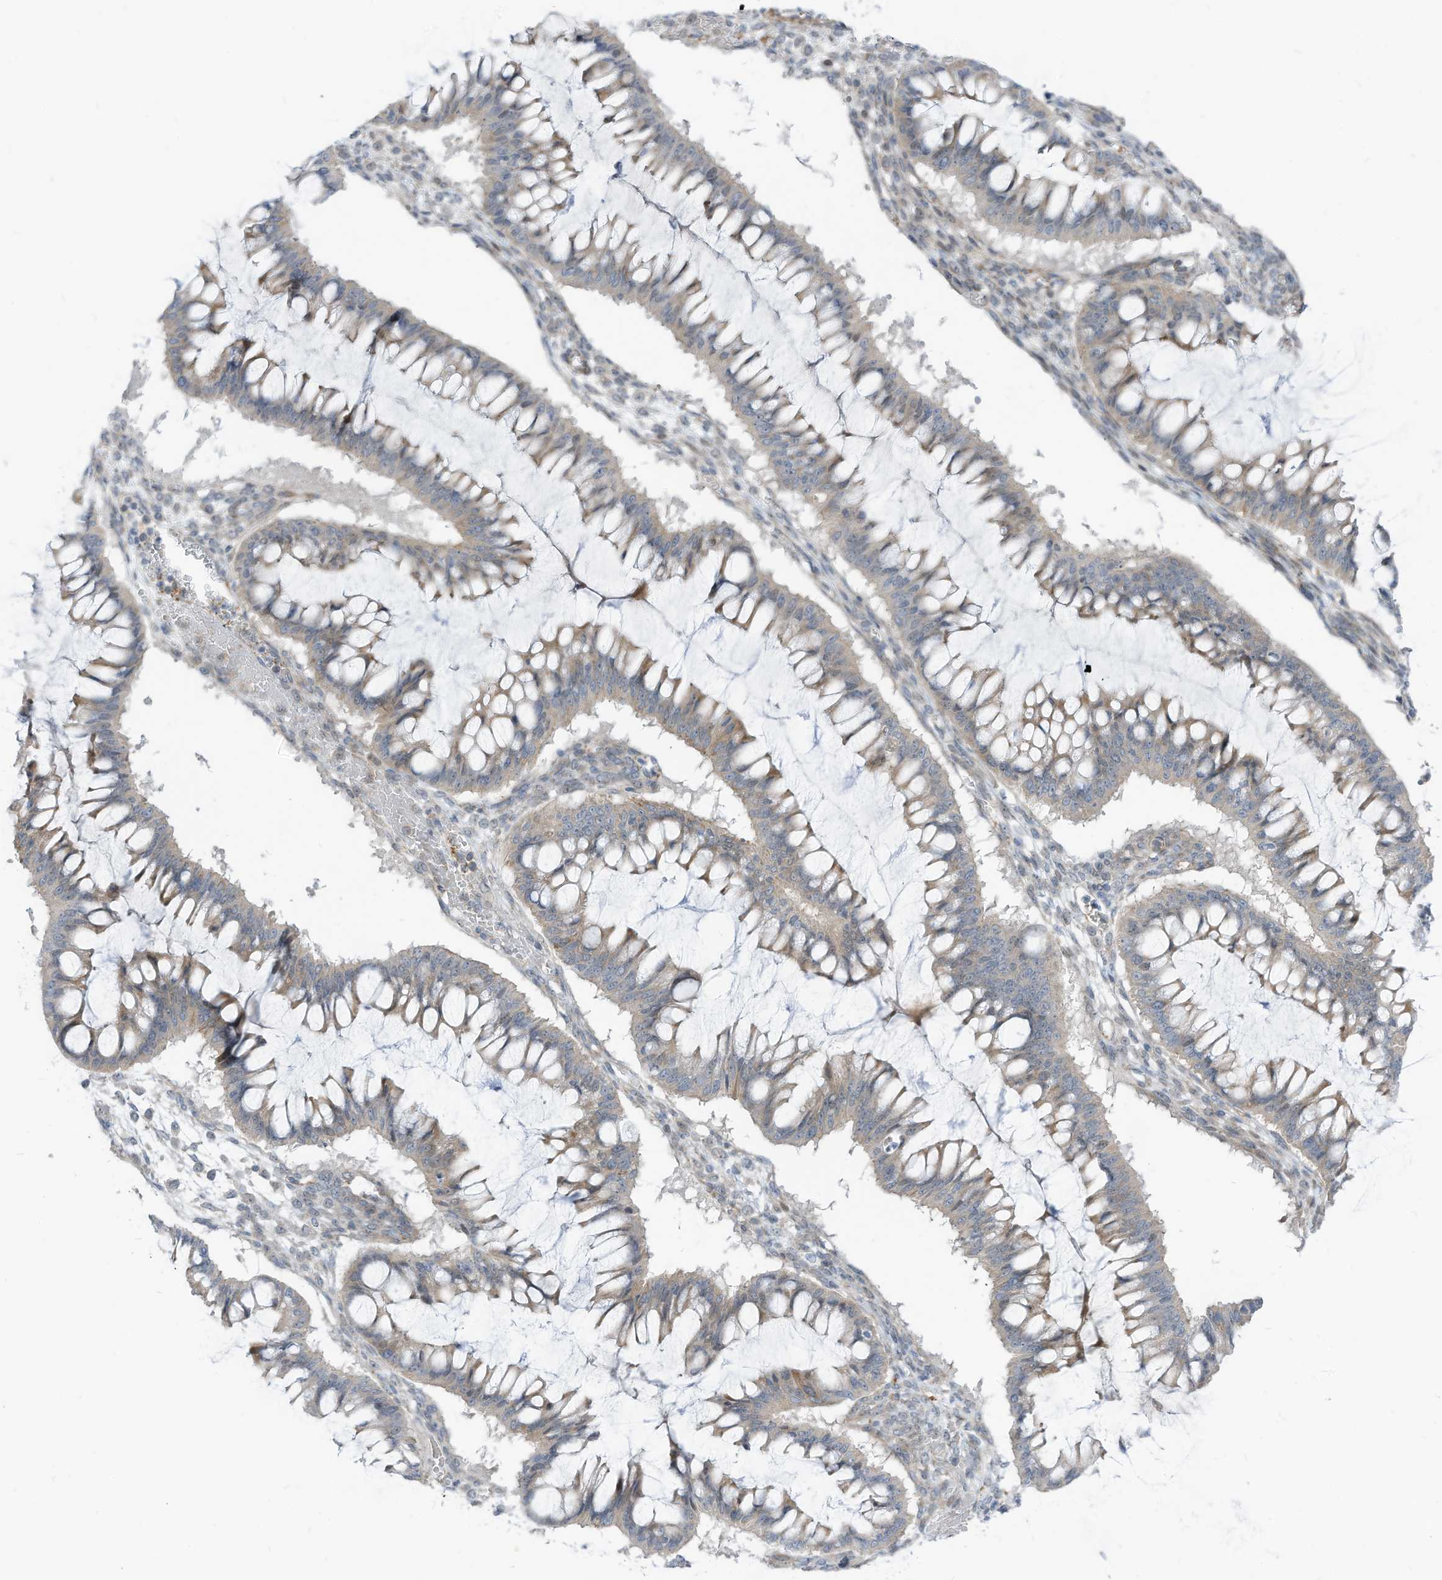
{"staining": {"intensity": "weak", "quantity": "25%-75%", "location": "cytoplasmic/membranous"}, "tissue": "ovarian cancer", "cell_type": "Tumor cells", "image_type": "cancer", "snomed": [{"axis": "morphology", "description": "Cystadenocarcinoma, mucinous, NOS"}, {"axis": "topography", "description": "Ovary"}], "caption": "Ovarian cancer (mucinous cystadenocarcinoma) tissue demonstrates weak cytoplasmic/membranous expression in about 25%-75% of tumor cells, visualized by immunohistochemistry. (IHC, brightfield microscopy, high magnification).", "gene": "GPATCH3", "patient": {"sex": "female", "age": 73}}